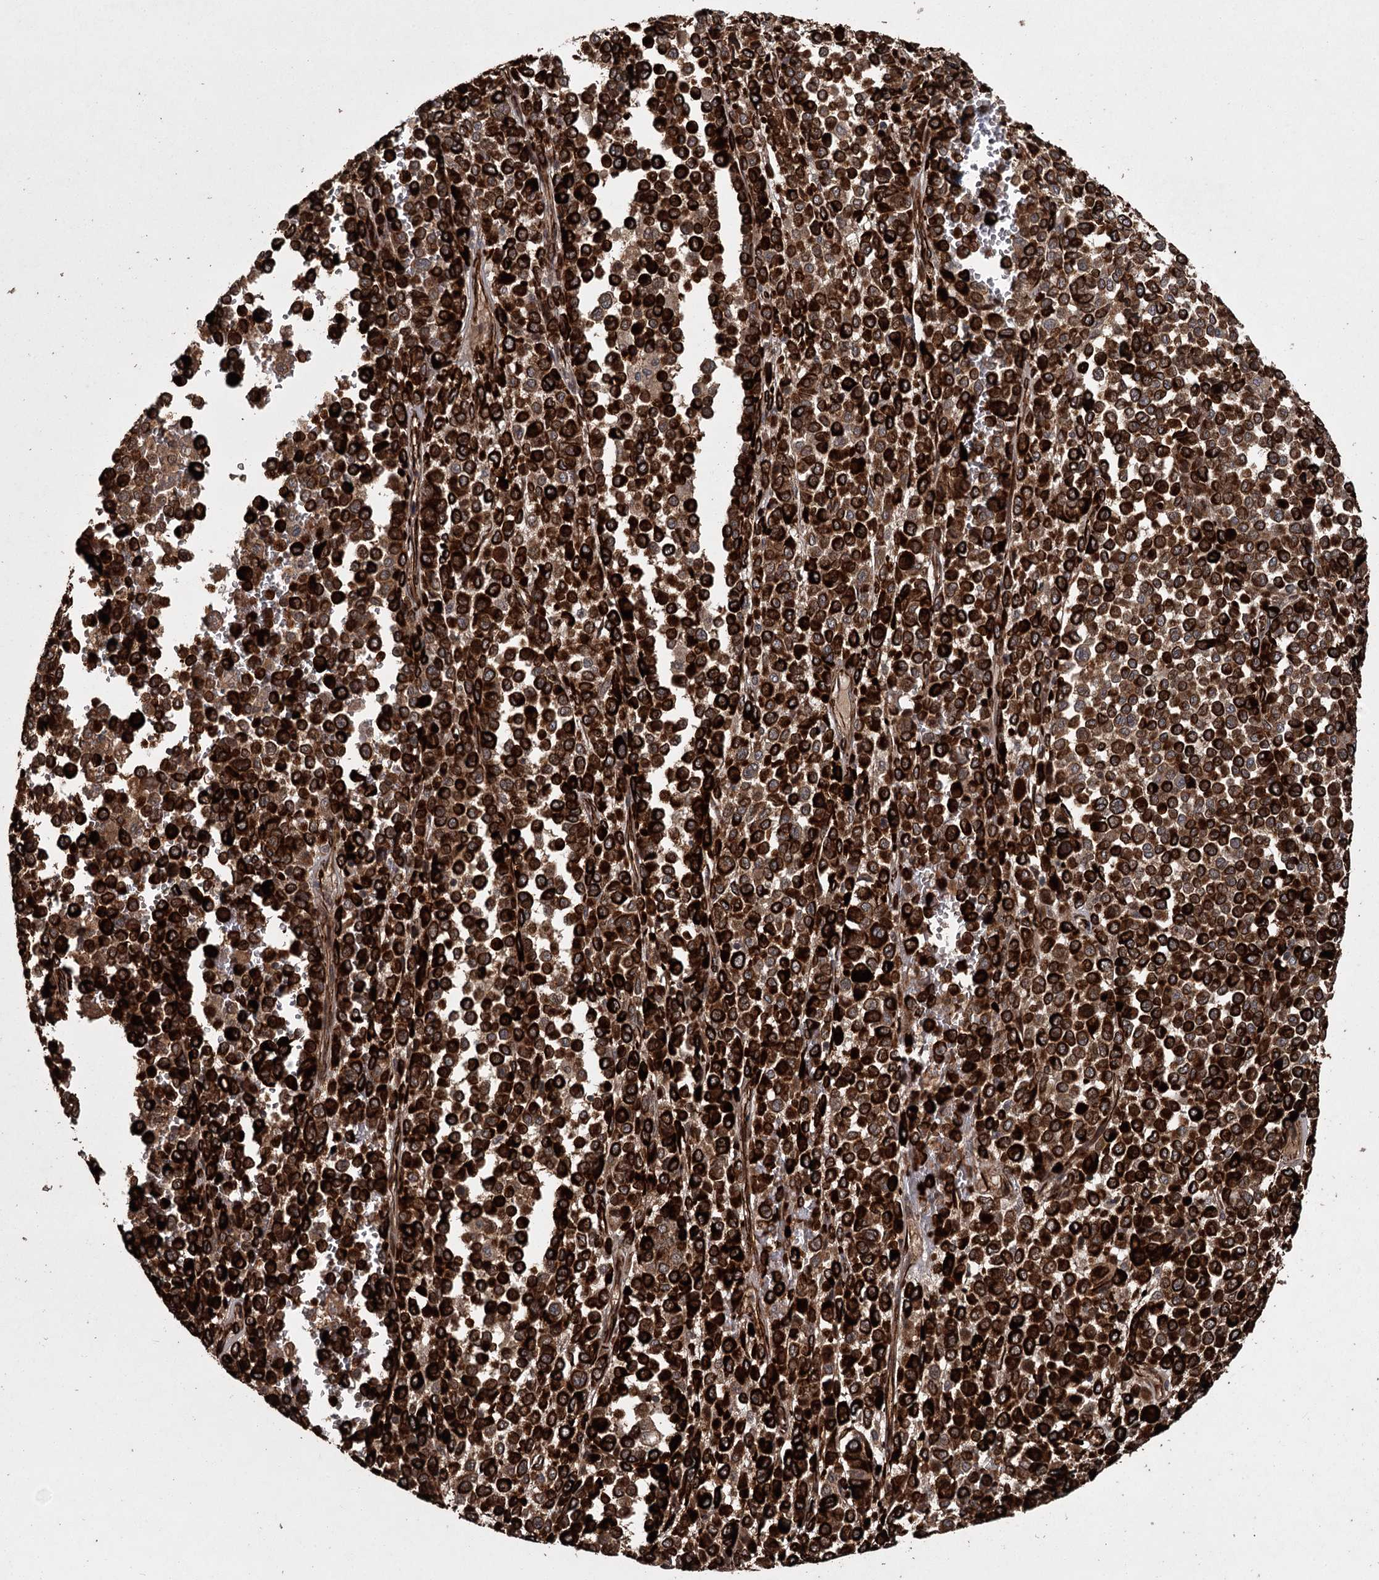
{"staining": {"intensity": "strong", "quantity": ">75%", "location": "cytoplasmic/membranous"}, "tissue": "melanoma", "cell_type": "Tumor cells", "image_type": "cancer", "snomed": [{"axis": "morphology", "description": "Malignant melanoma, Metastatic site"}, {"axis": "topography", "description": "Pancreas"}], "caption": "Immunohistochemistry histopathology image of human melanoma stained for a protein (brown), which displays high levels of strong cytoplasmic/membranous positivity in about >75% of tumor cells.", "gene": "RPAP3", "patient": {"sex": "female", "age": 30}}